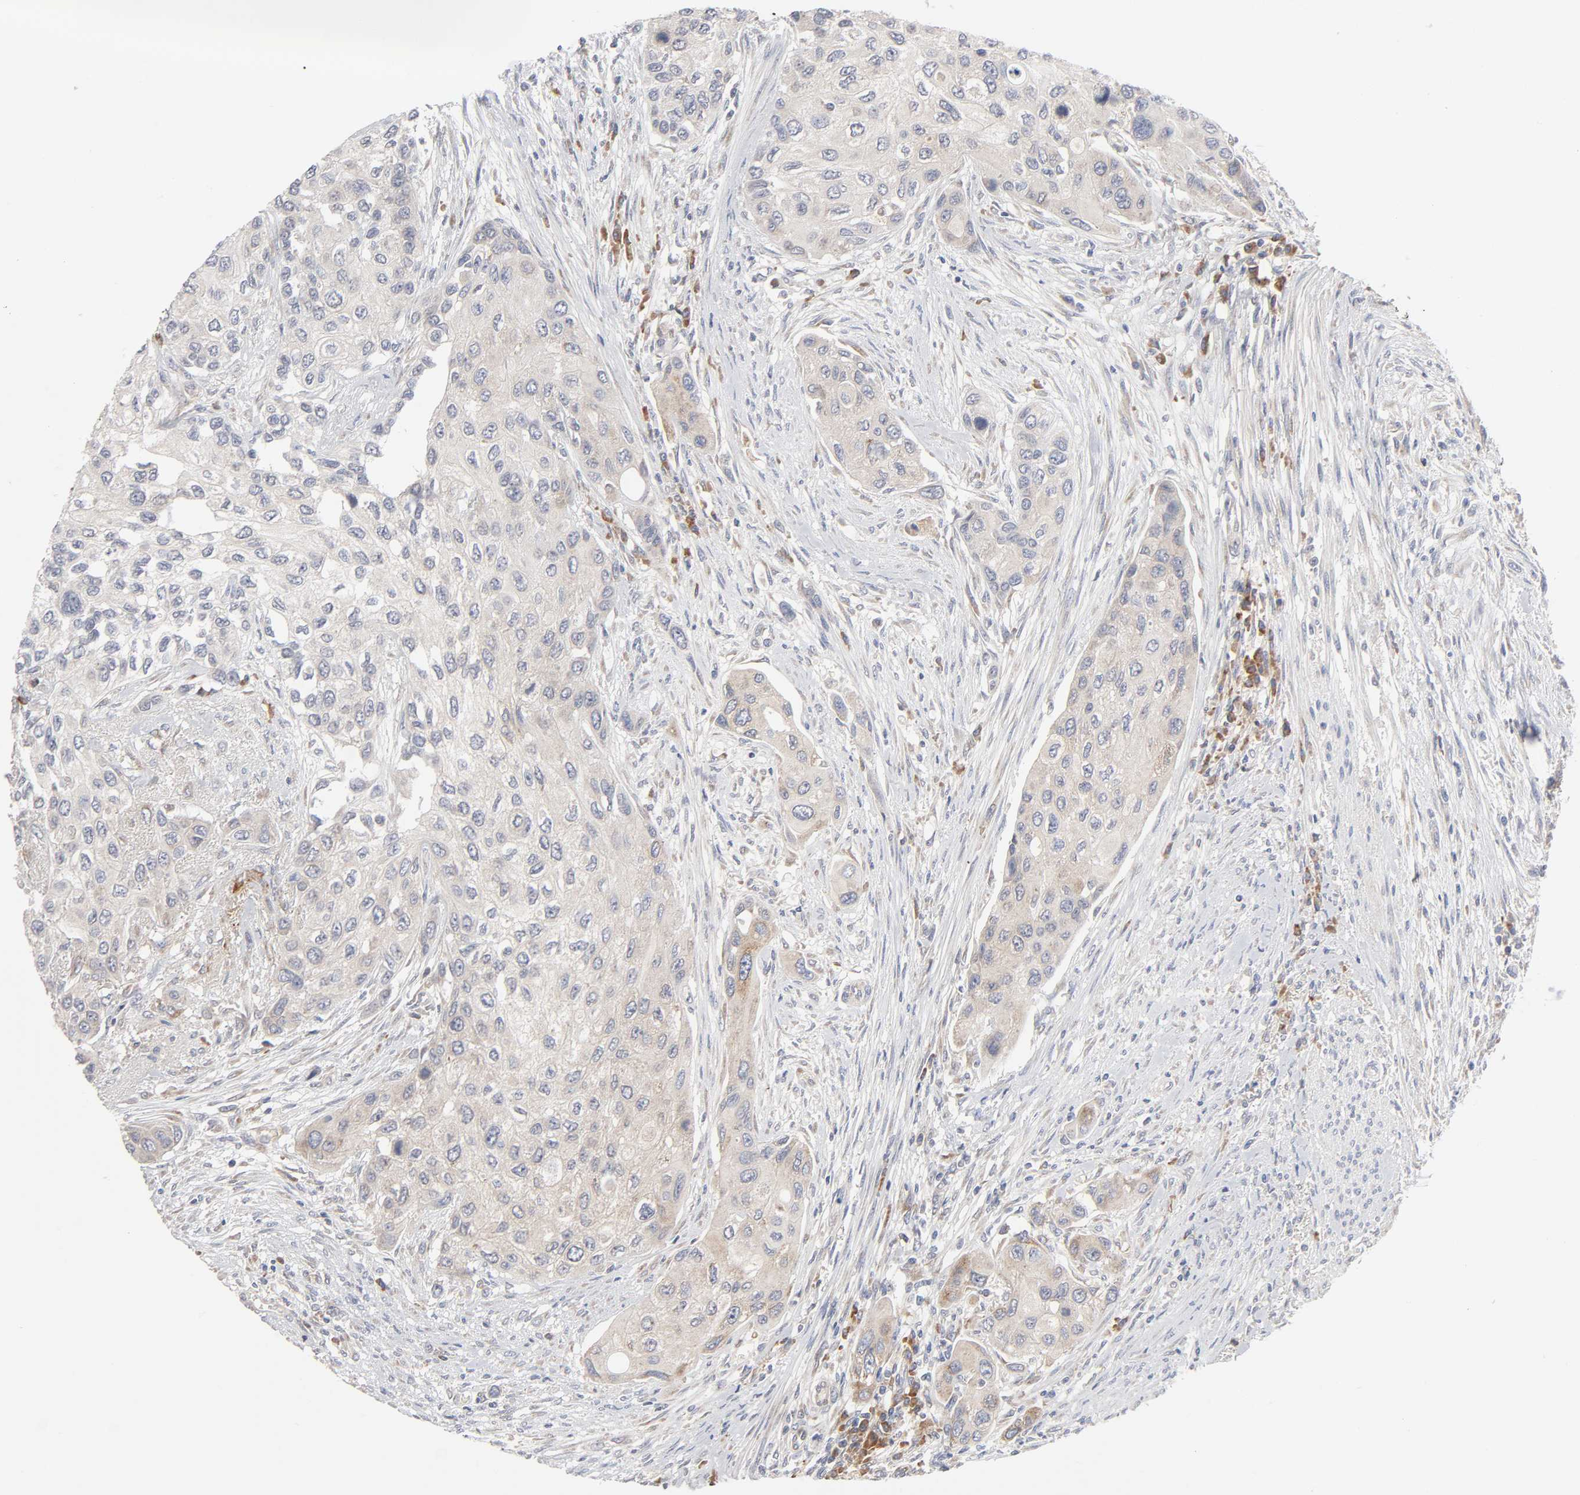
{"staining": {"intensity": "weak", "quantity": "25%-75%", "location": "cytoplasmic/membranous"}, "tissue": "urothelial cancer", "cell_type": "Tumor cells", "image_type": "cancer", "snomed": [{"axis": "morphology", "description": "Urothelial carcinoma, High grade"}, {"axis": "topography", "description": "Urinary bladder"}], "caption": "High-grade urothelial carcinoma stained with DAB (3,3'-diaminobenzidine) immunohistochemistry reveals low levels of weak cytoplasmic/membranous positivity in approximately 25%-75% of tumor cells. (Brightfield microscopy of DAB IHC at high magnification).", "gene": "IL4R", "patient": {"sex": "female", "age": 56}}